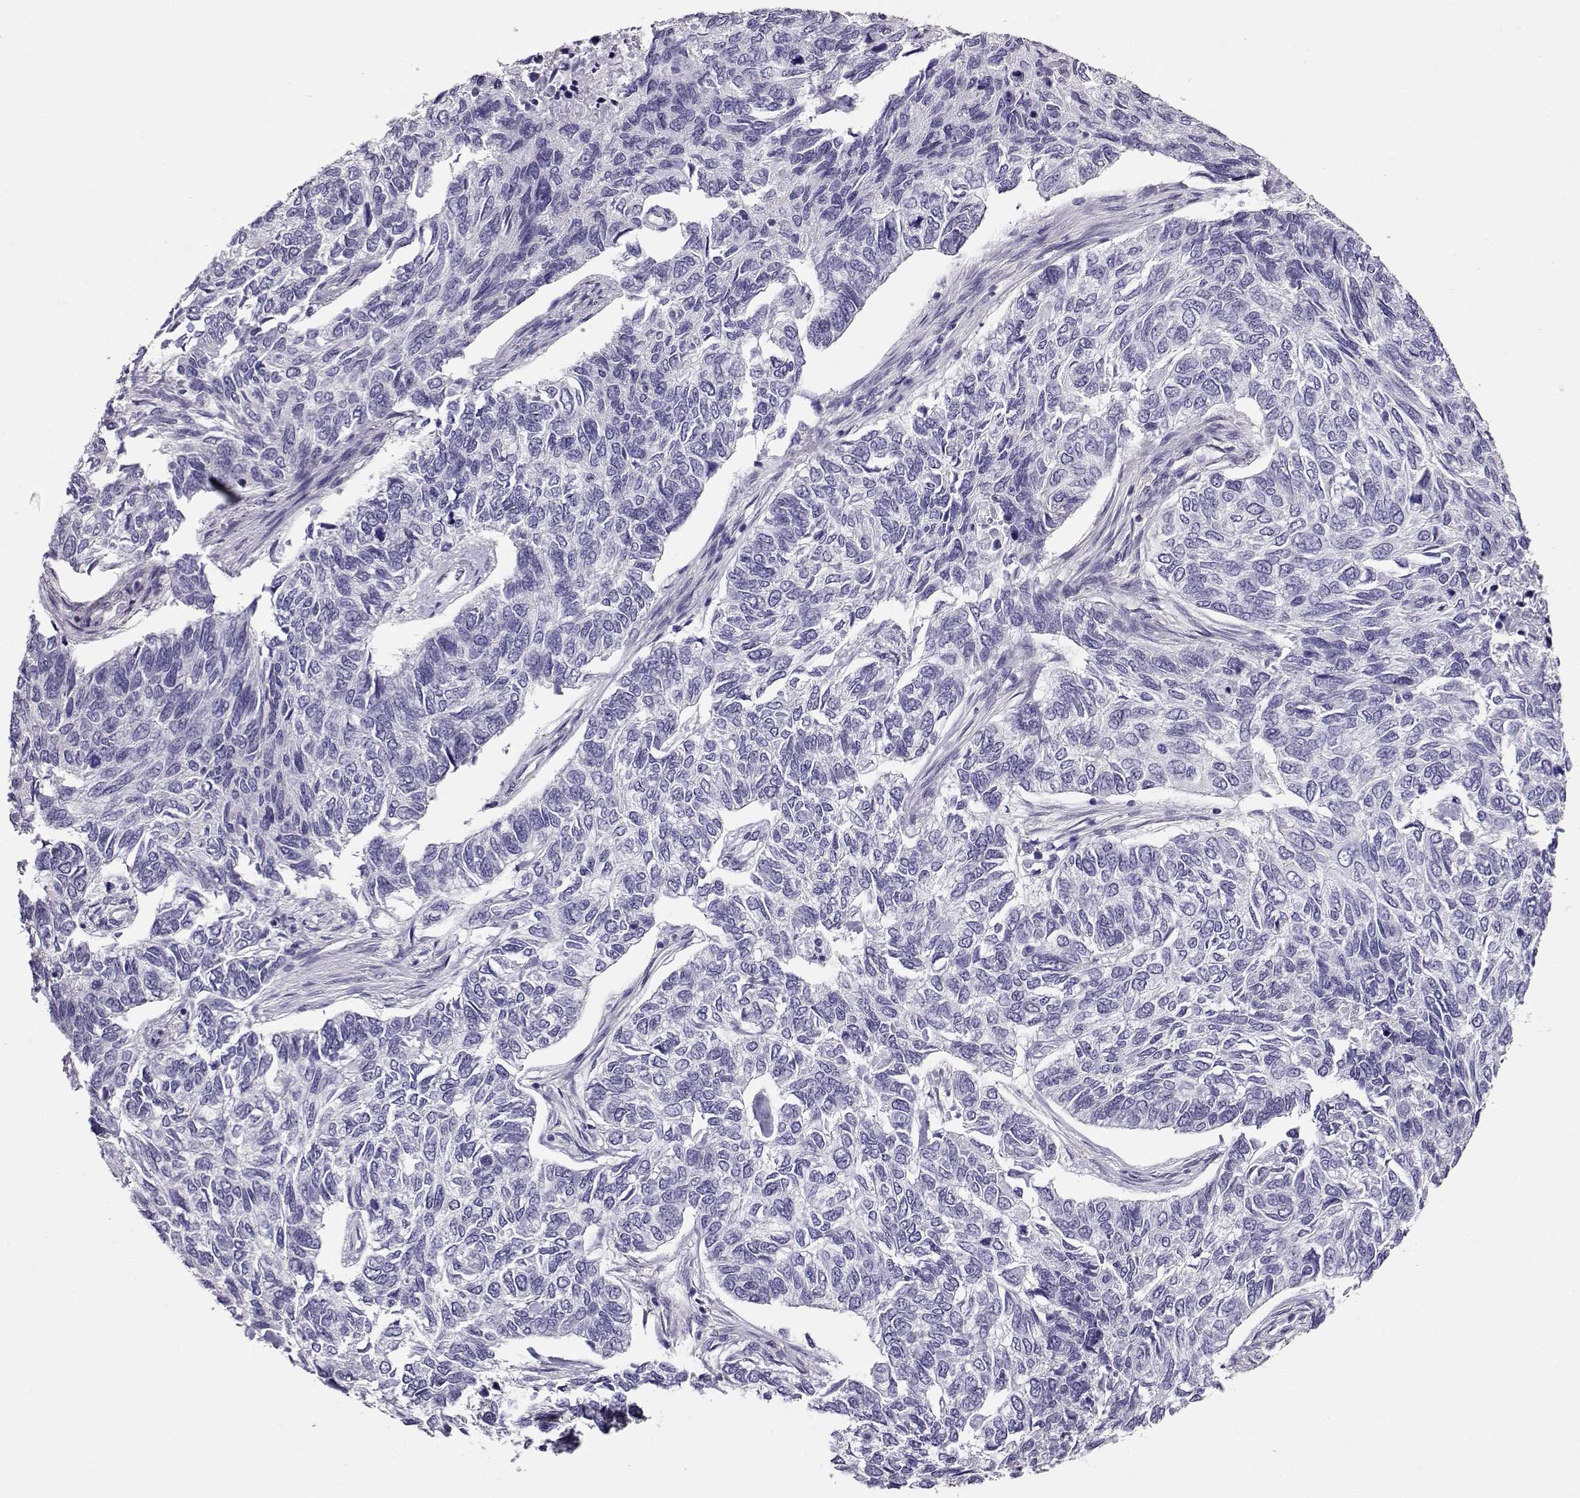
{"staining": {"intensity": "negative", "quantity": "none", "location": "none"}, "tissue": "skin cancer", "cell_type": "Tumor cells", "image_type": "cancer", "snomed": [{"axis": "morphology", "description": "Basal cell carcinoma"}, {"axis": "topography", "description": "Skin"}], "caption": "Immunohistochemical staining of human skin cancer displays no significant staining in tumor cells. (DAB immunohistochemistry (IHC) visualized using brightfield microscopy, high magnification).", "gene": "CCR8", "patient": {"sex": "female", "age": 65}}